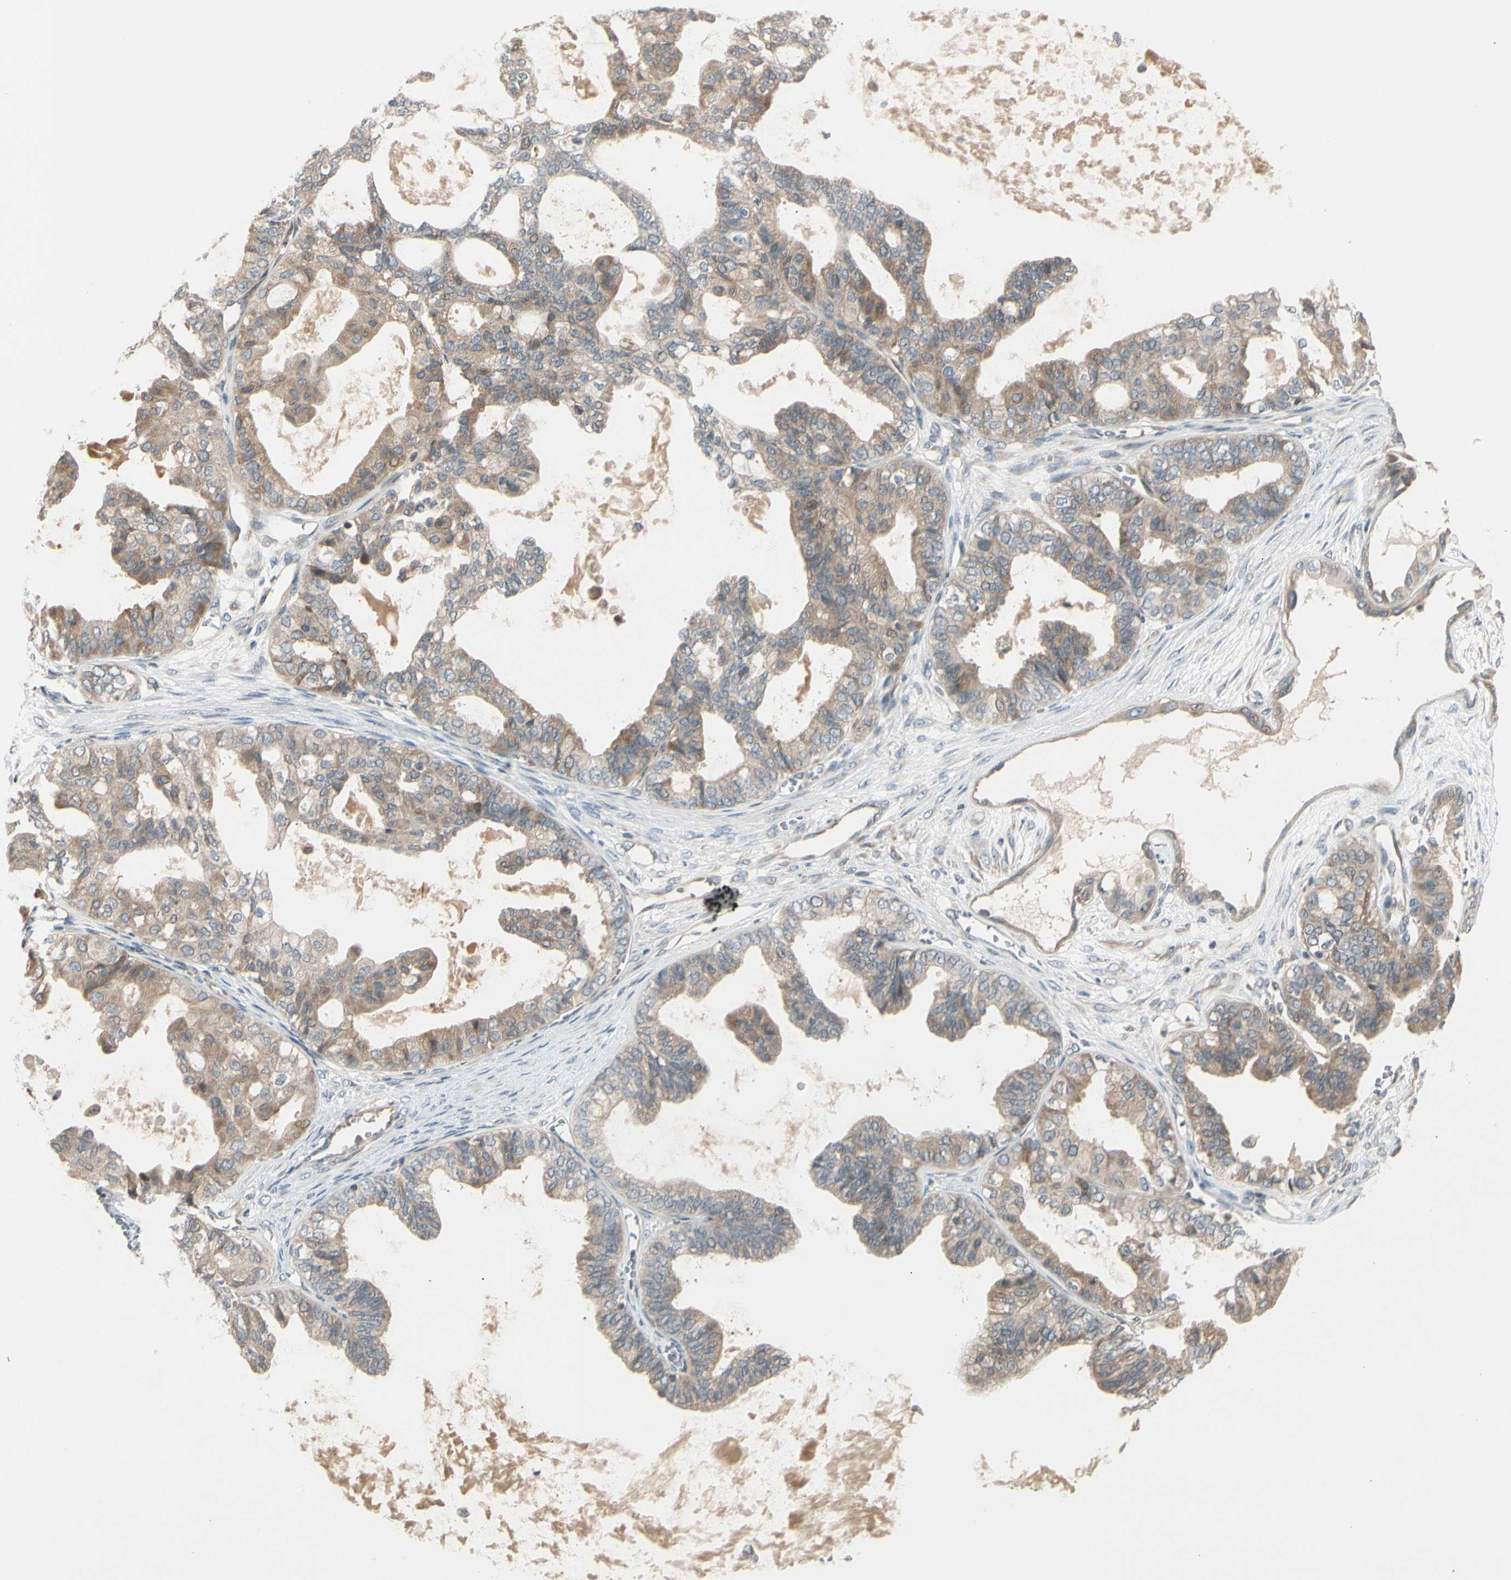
{"staining": {"intensity": "weak", "quantity": ">75%", "location": "cytoplasmic/membranous"}, "tissue": "ovarian cancer", "cell_type": "Tumor cells", "image_type": "cancer", "snomed": [{"axis": "morphology", "description": "Carcinoma, NOS"}, {"axis": "morphology", "description": "Carcinoma, endometroid"}, {"axis": "topography", "description": "Ovary"}], "caption": "Immunohistochemical staining of endometroid carcinoma (ovarian) reveals low levels of weak cytoplasmic/membranous positivity in approximately >75% of tumor cells.", "gene": "FGF10", "patient": {"sex": "female", "age": 50}}